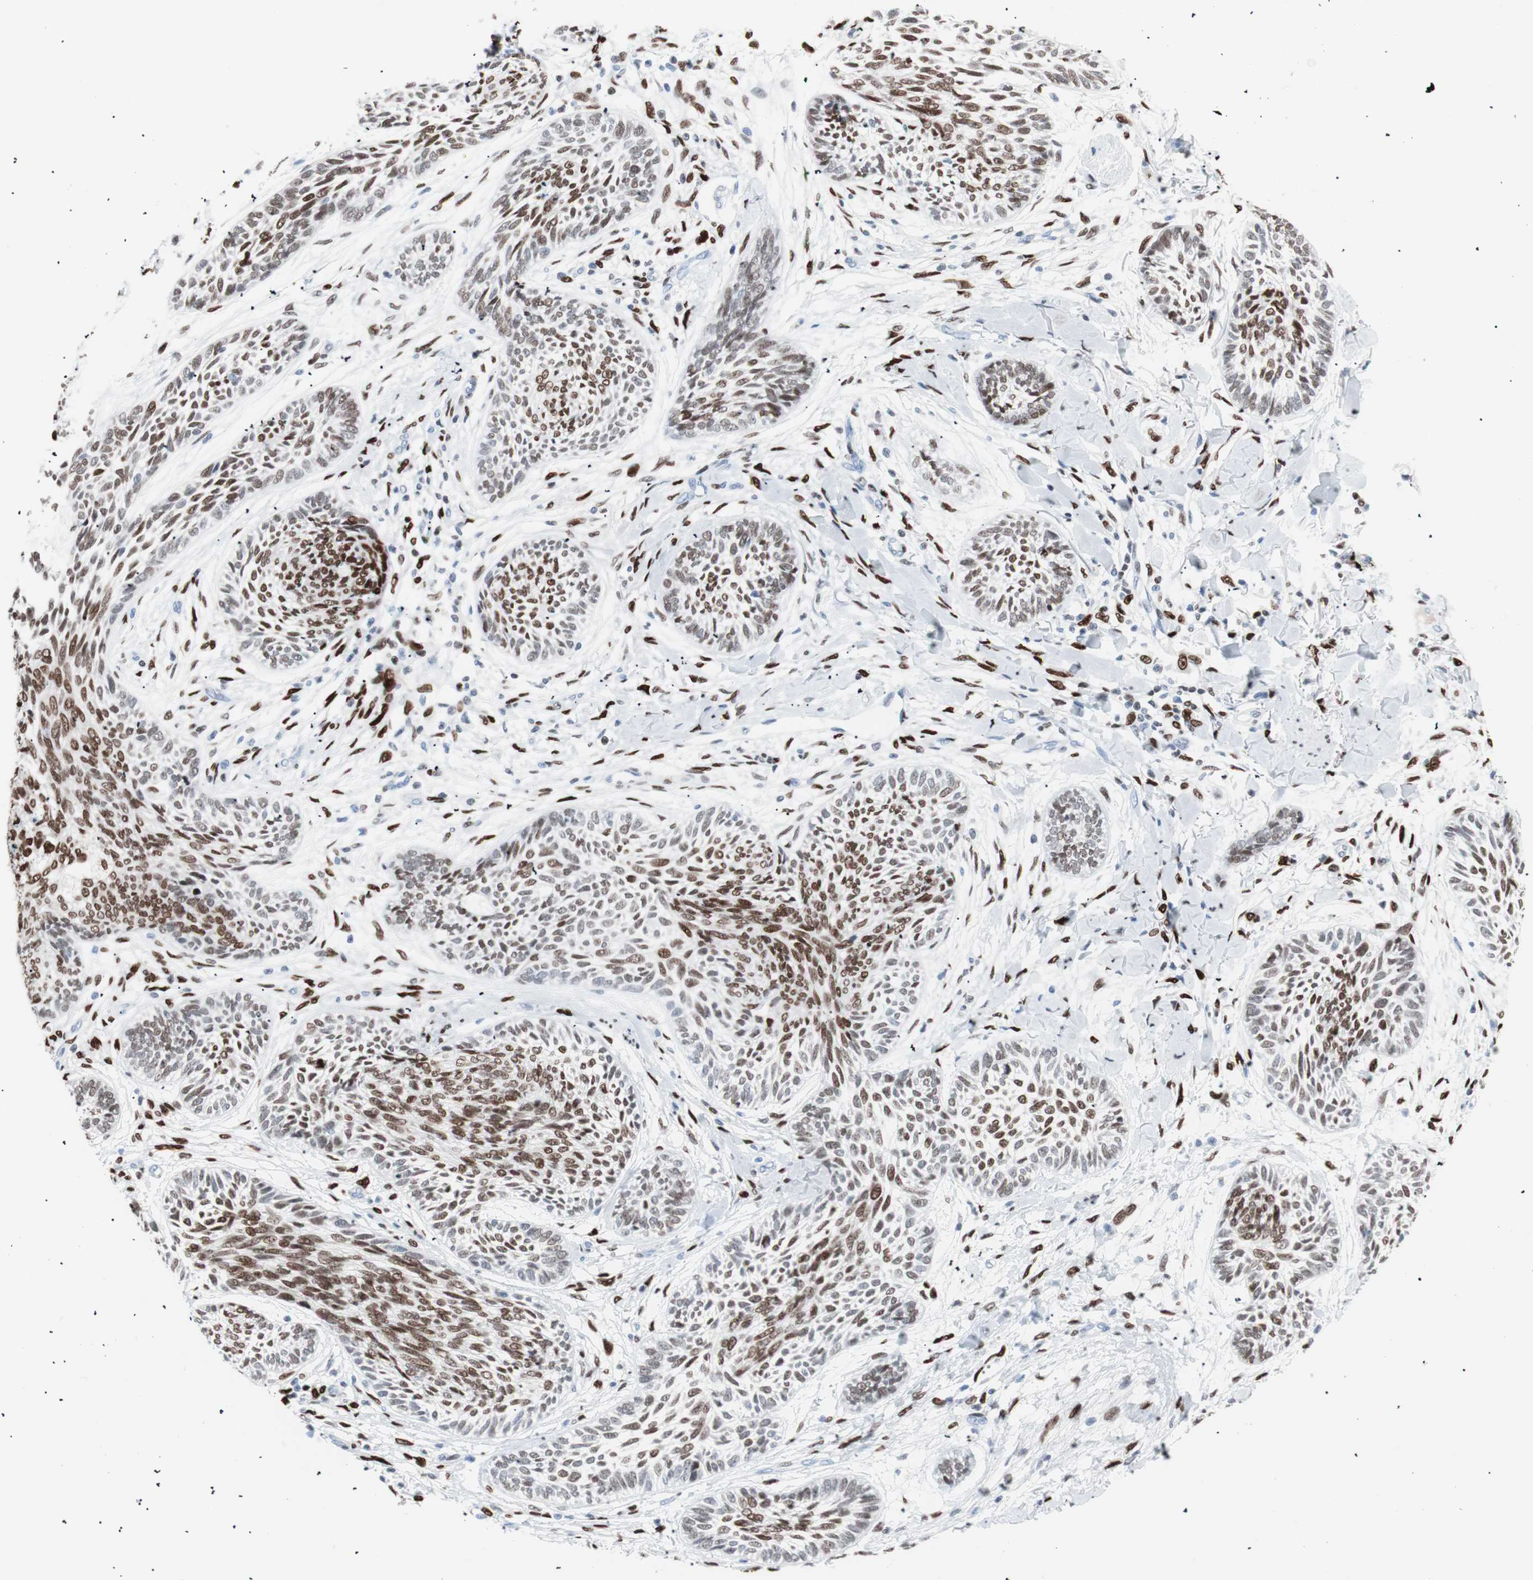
{"staining": {"intensity": "moderate", "quantity": ">75%", "location": "nuclear"}, "tissue": "skin cancer", "cell_type": "Tumor cells", "image_type": "cancer", "snomed": [{"axis": "morphology", "description": "Papilloma, NOS"}, {"axis": "morphology", "description": "Basal cell carcinoma"}, {"axis": "topography", "description": "Skin"}], "caption": "High-power microscopy captured an IHC micrograph of skin papilloma, revealing moderate nuclear positivity in approximately >75% of tumor cells. The protein of interest is stained brown, and the nuclei are stained in blue (DAB IHC with brightfield microscopy, high magnification).", "gene": "CEBPB", "patient": {"sex": "male", "age": 87}}